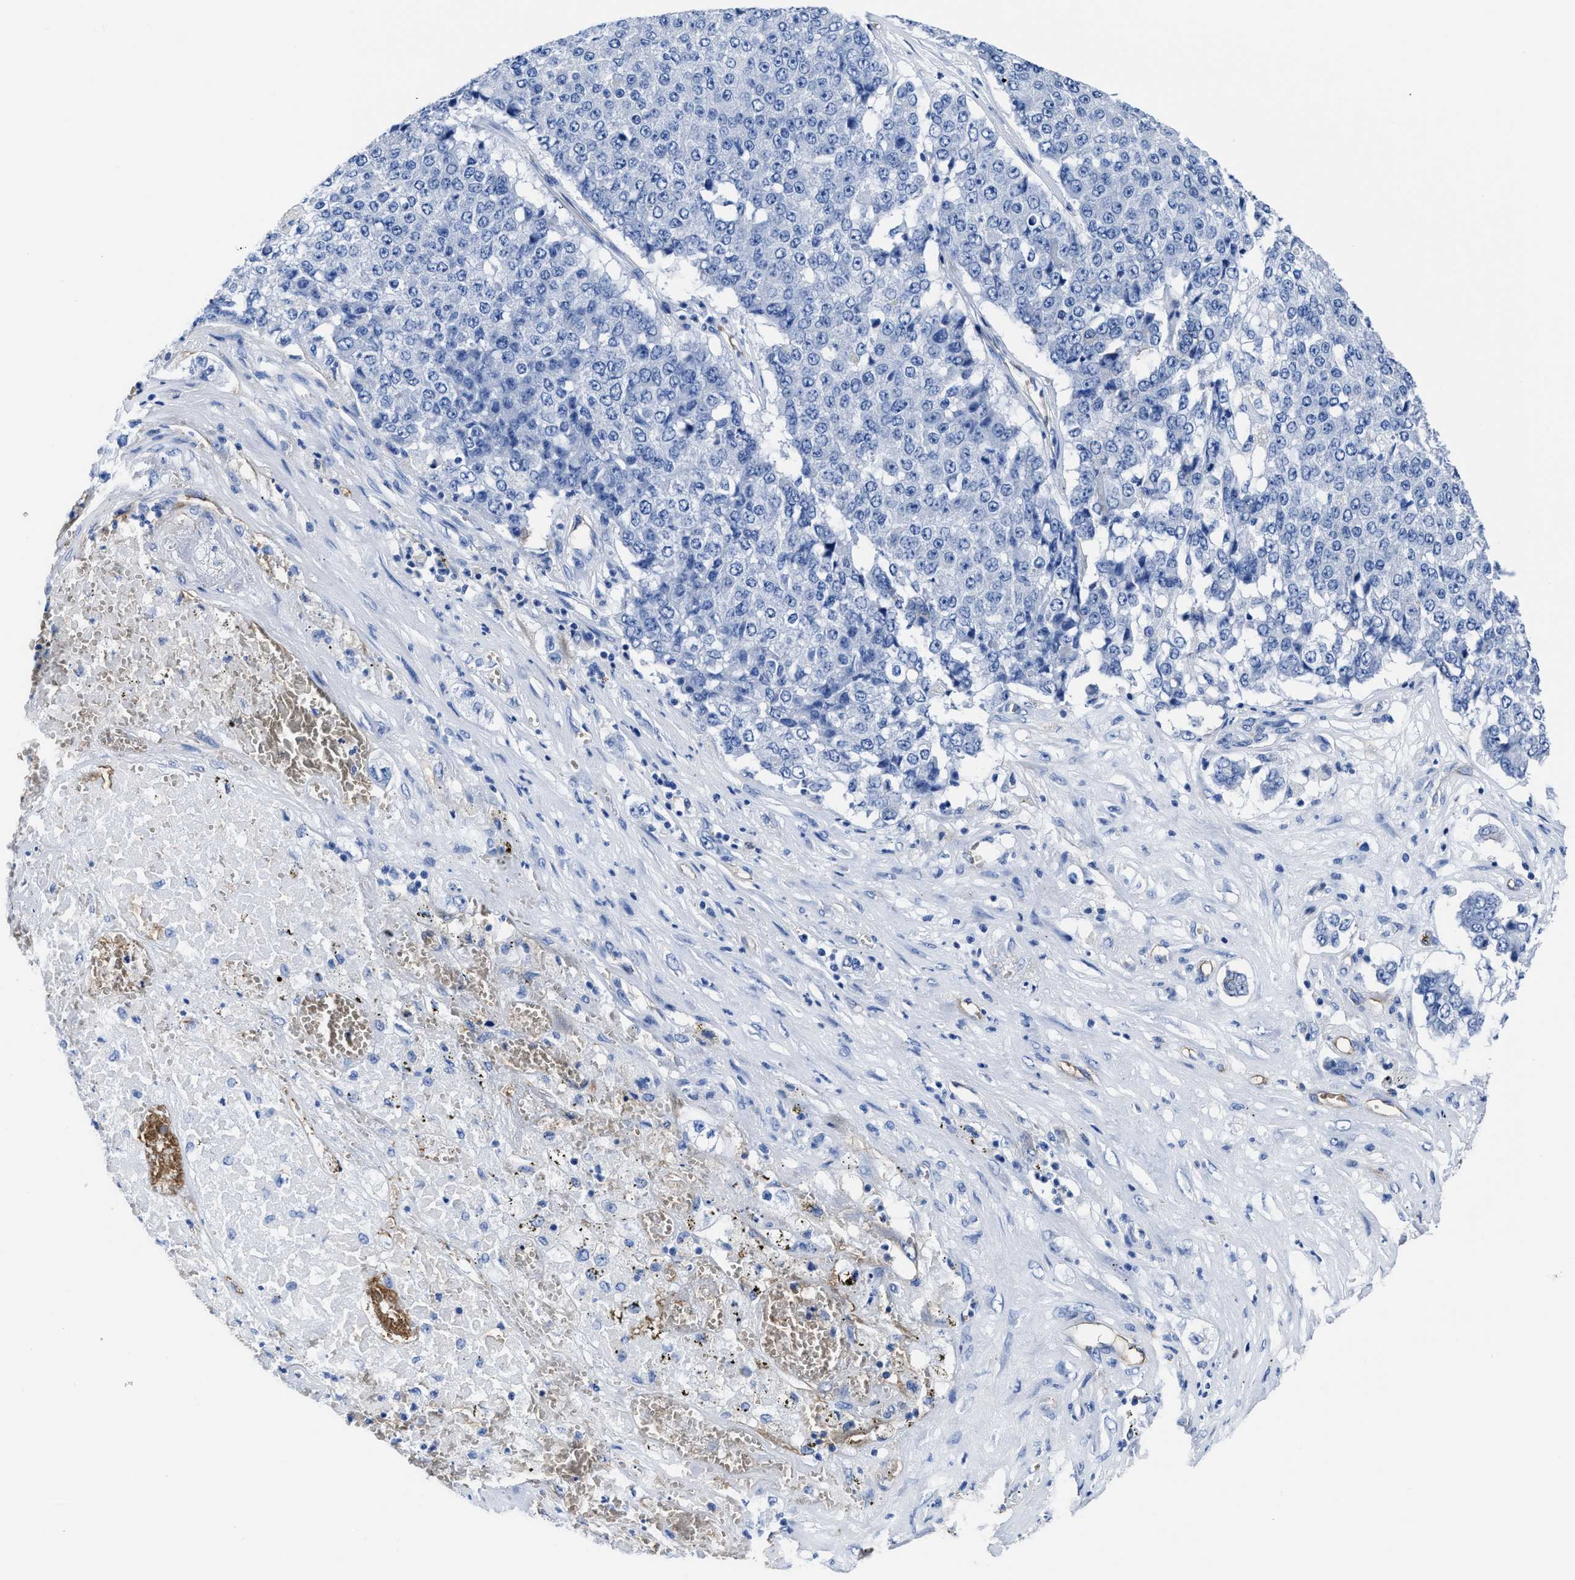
{"staining": {"intensity": "negative", "quantity": "none", "location": "none"}, "tissue": "pancreatic cancer", "cell_type": "Tumor cells", "image_type": "cancer", "snomed": [{"axis": "morphology", "description": "Adenocarcinoma, NOS"}, {"axis": "topography", "description": "Pancreas"}], "caption": "A high-resolution micrograph shows immunohistochemistry (IHC) staining of adenocarcinoma (pancreatic), which demonstrates no significant staining in tumor cells. The staining is performed using DAB (3,3'-diaminobenzidine) brown chromogen with nuclei counter-stained in using hematoxylin.", "gene": "AQP1", "patient": {"sex": "male", "age": 50}}